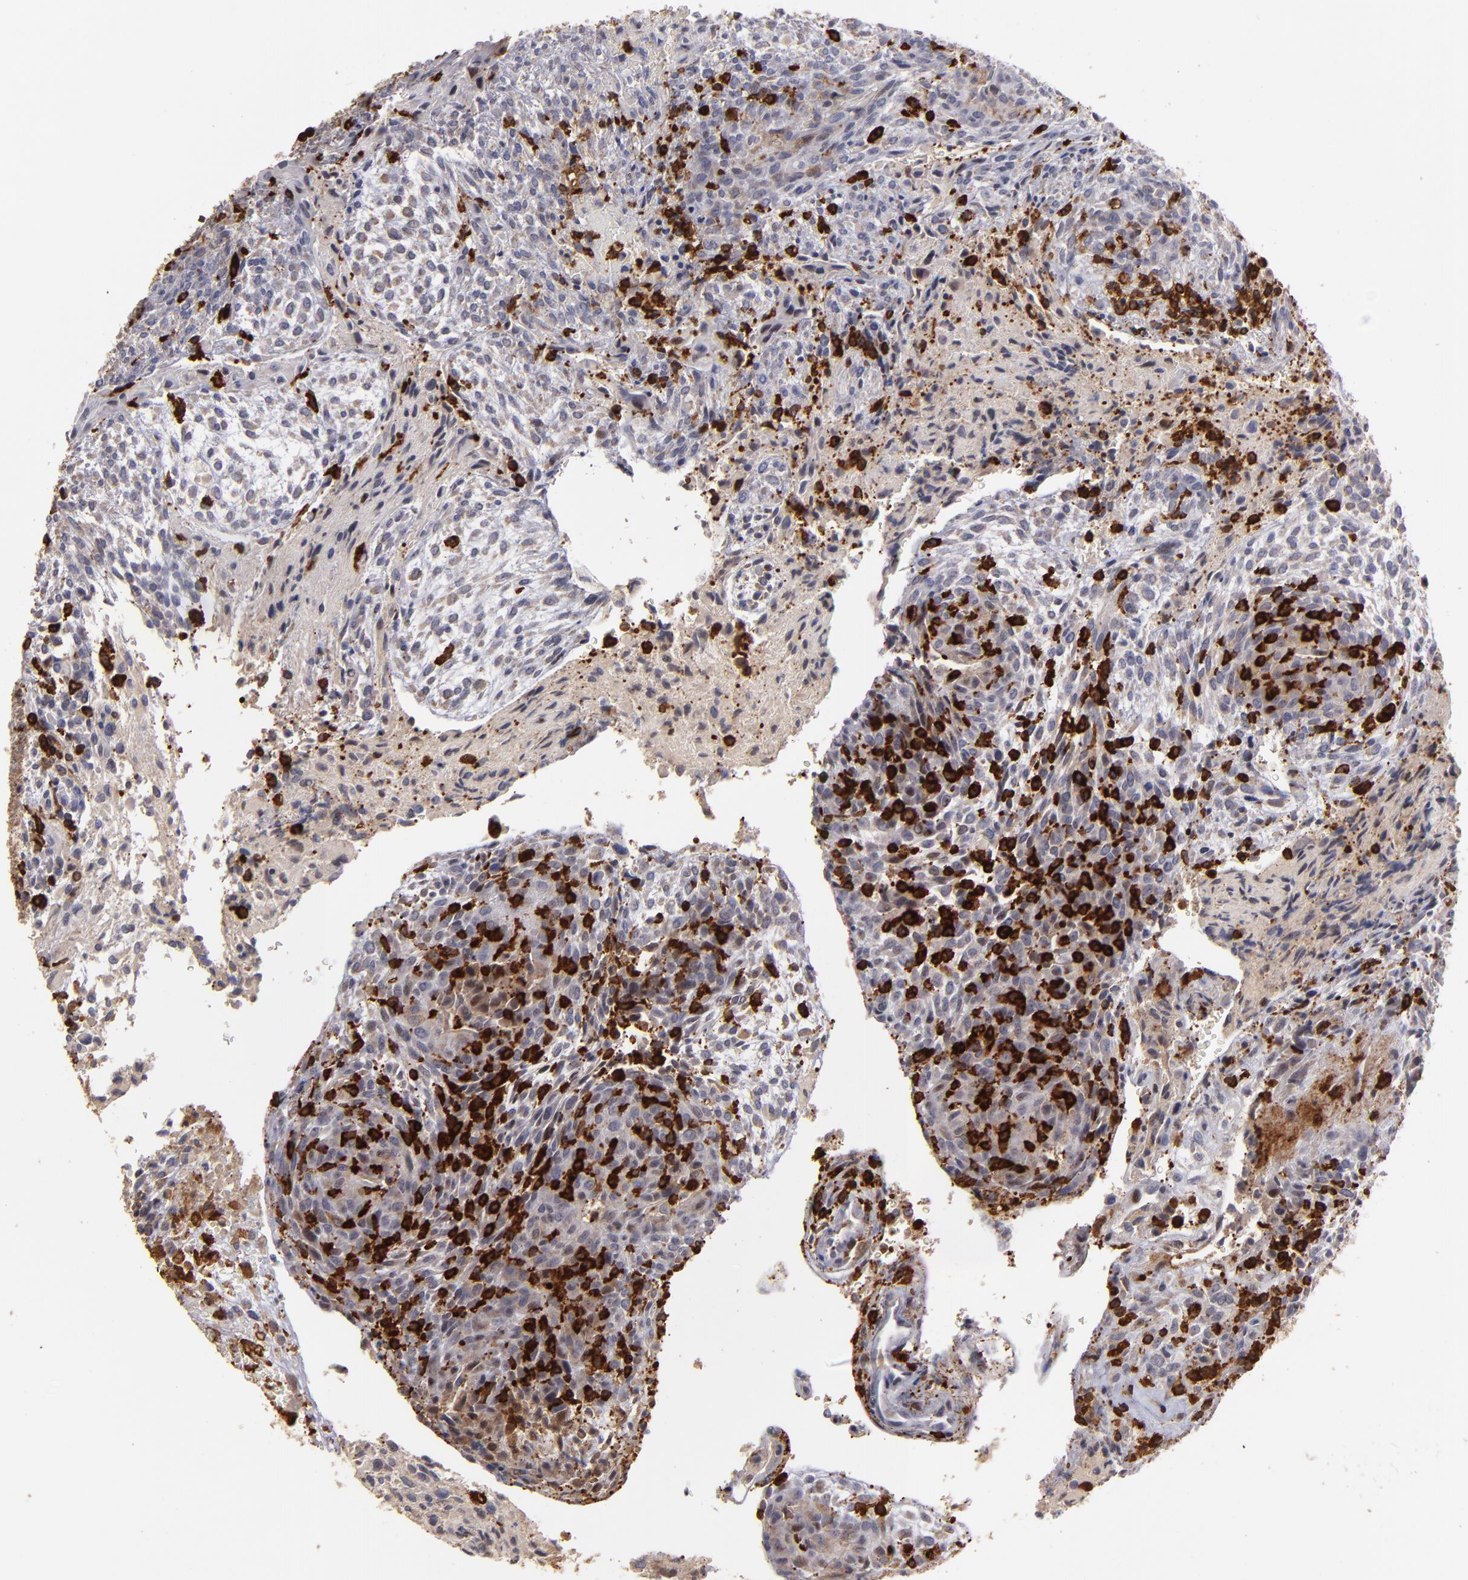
{"staining": {"intensity": "weak", "quantity": "<25%", "location": "cytoplasmic/membranous"}, "tissue": "glioma", "cell_type": "Tumor cells", "image_type": "cancer", "snomed": [{"axis": "morphology", "description": "Glioma, malignant, High grade"}, {"axis": "topography", "description": "Cerebral cortex"}], "caption": "Tumor cells are negative for brown protein staining in glioma.", "gene": "WAS", "patient": {"sex": "female", "age": 55}}